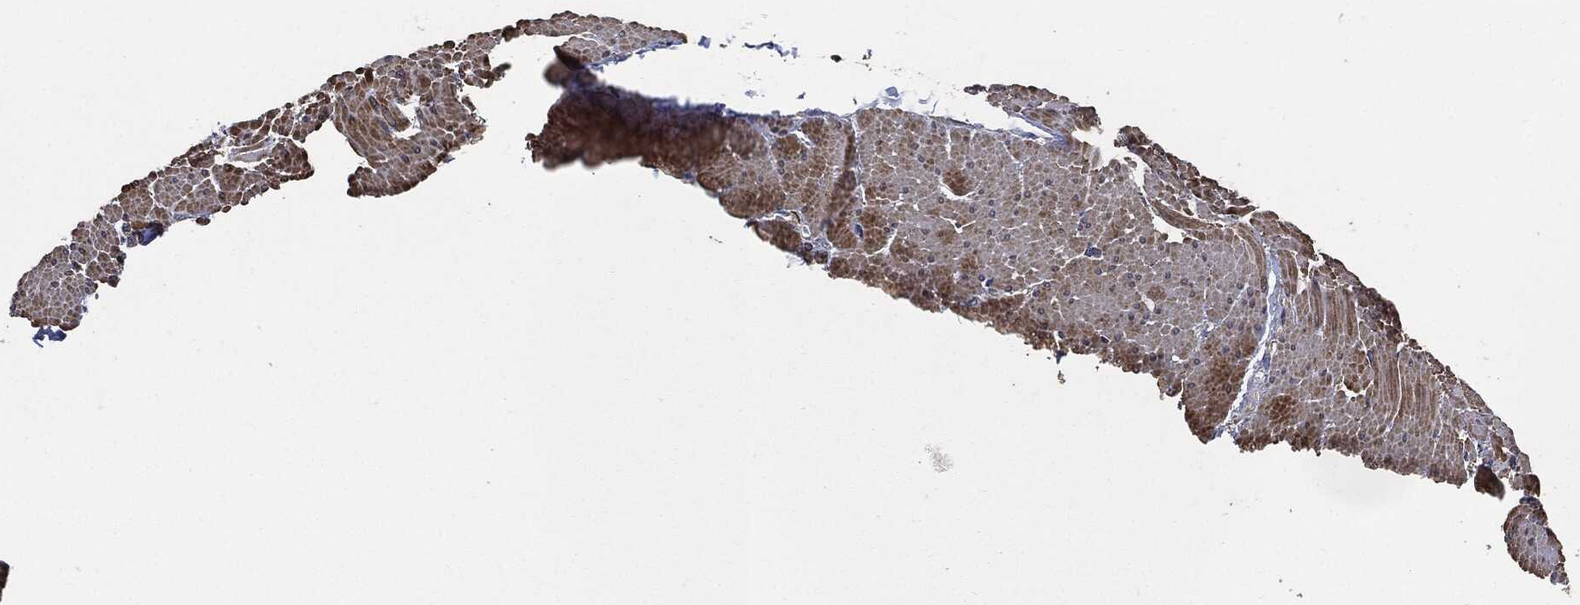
{"staining": {"intensity": "moderate", "quantity": "25%-75%", "location": "cytoplasmic/membranous"}, "tissue": "smooth muscle", "cell_type": "Smooth muscle cells", "image_type": "normal", "snomed": [{"axis": "morphology", "description": "Normal tissue, NOS"}, {"axis": "topography", "description": "Smooth muscle"}, {"axis": "topography", "description": "Anal"}], "caption": "Smooth muscle stained with immunohistochemistry reveals moderate cytoplasmic/membranous staining in approximately 25%-75% of smooth muscle cells.", "gene": "STK3", "patient": {"sex": "male", "age": 83}}